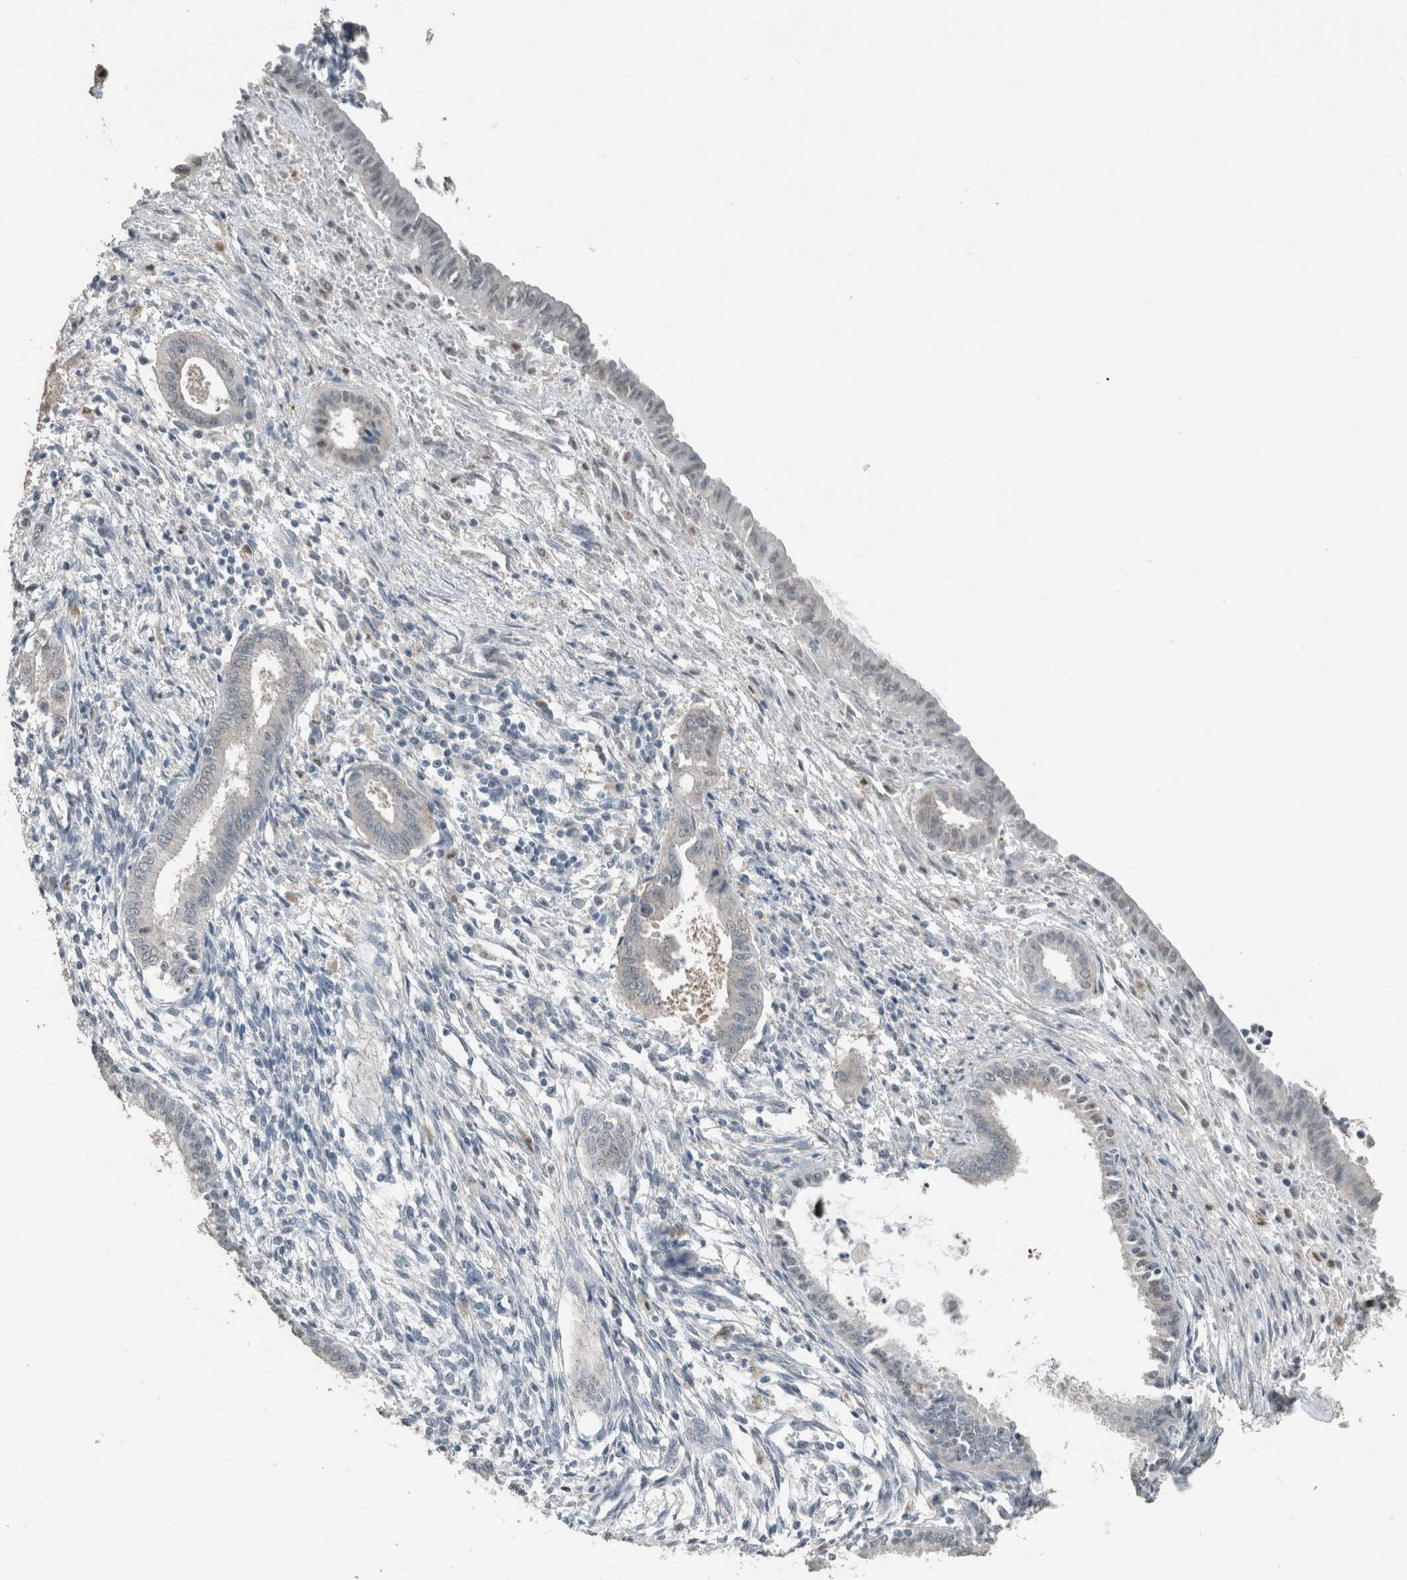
{"staining": {"intensity": "negative", "quantity": "none", "location": "none"}, "tissue": "endometrium", "cell_type": "Cells in endometrial stroma", "image_type": "normal", "snomed": [{"axis": "morphology", "description": "Normal tissue, NOS"}, {"axis": "topography", "description": "Endometrium"}], "caption": "DAB (3,3'-diaminobenzidine) immunohistochemical staining of normal human endometrium displays no significant expression in cells in endometrial stroma. Nuclei are stained in blue.", "gene": "ACVR2B", "patient": {"sex": "female", "age": 56}}